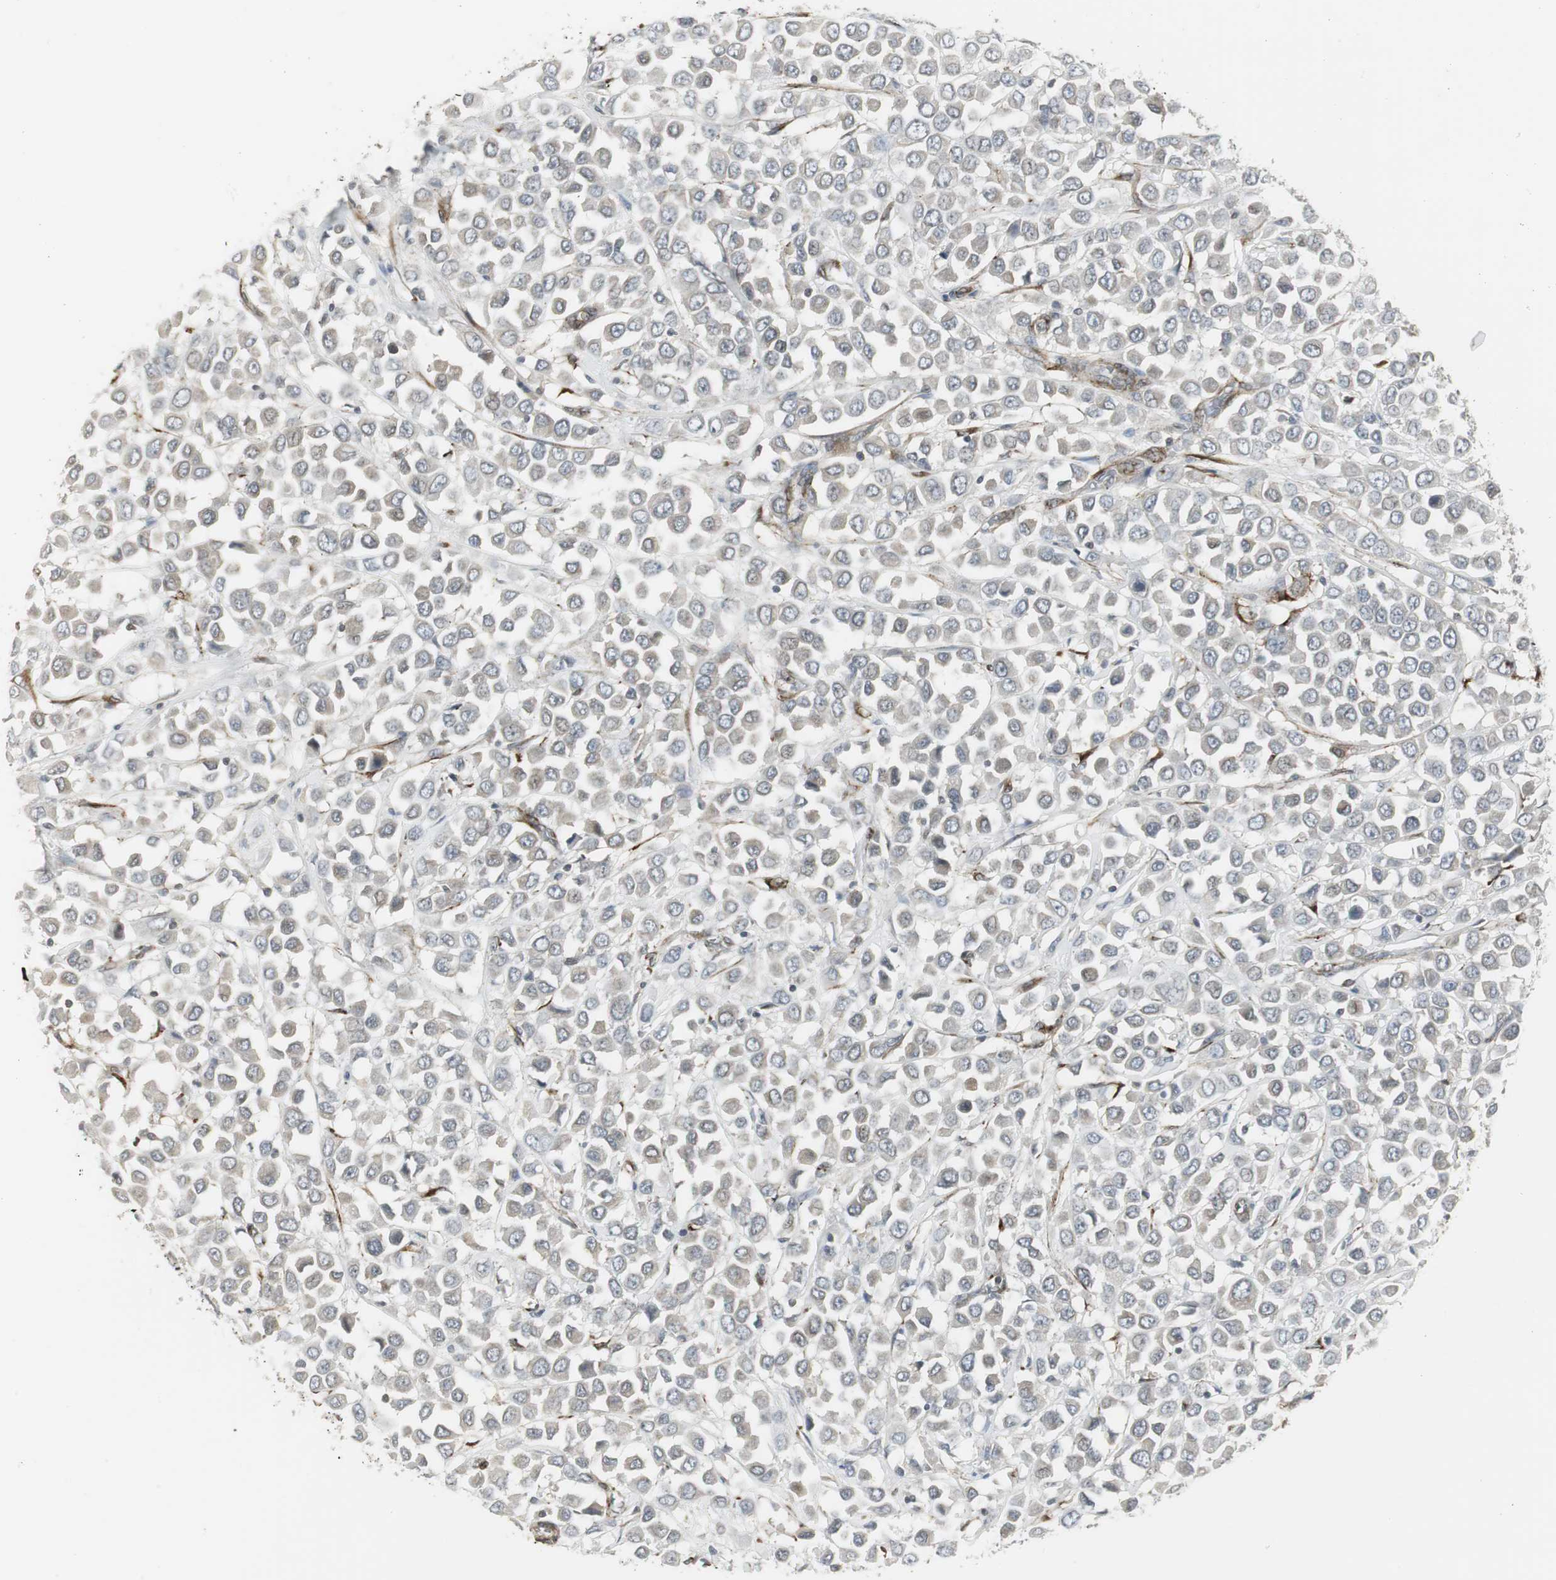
{"staining": {"intensity": "weak", "quantity": "<25%", "location": "cytoplasmic/membranous"}, "tissue": "breast cancer", "cell_type": "Tumor cells", "image_type": "cancer", "snomed": [{"axis": "morphology", "description": "Duct carcinoma"}, {"axis": "topography", "description": "Breast"}], "caption": "There is no significant positivity in tumor cells of infiltrating ductal carcinoma (breast).", "gene": "SCYL3", "patient": {"sex": "female", "age": 61}}